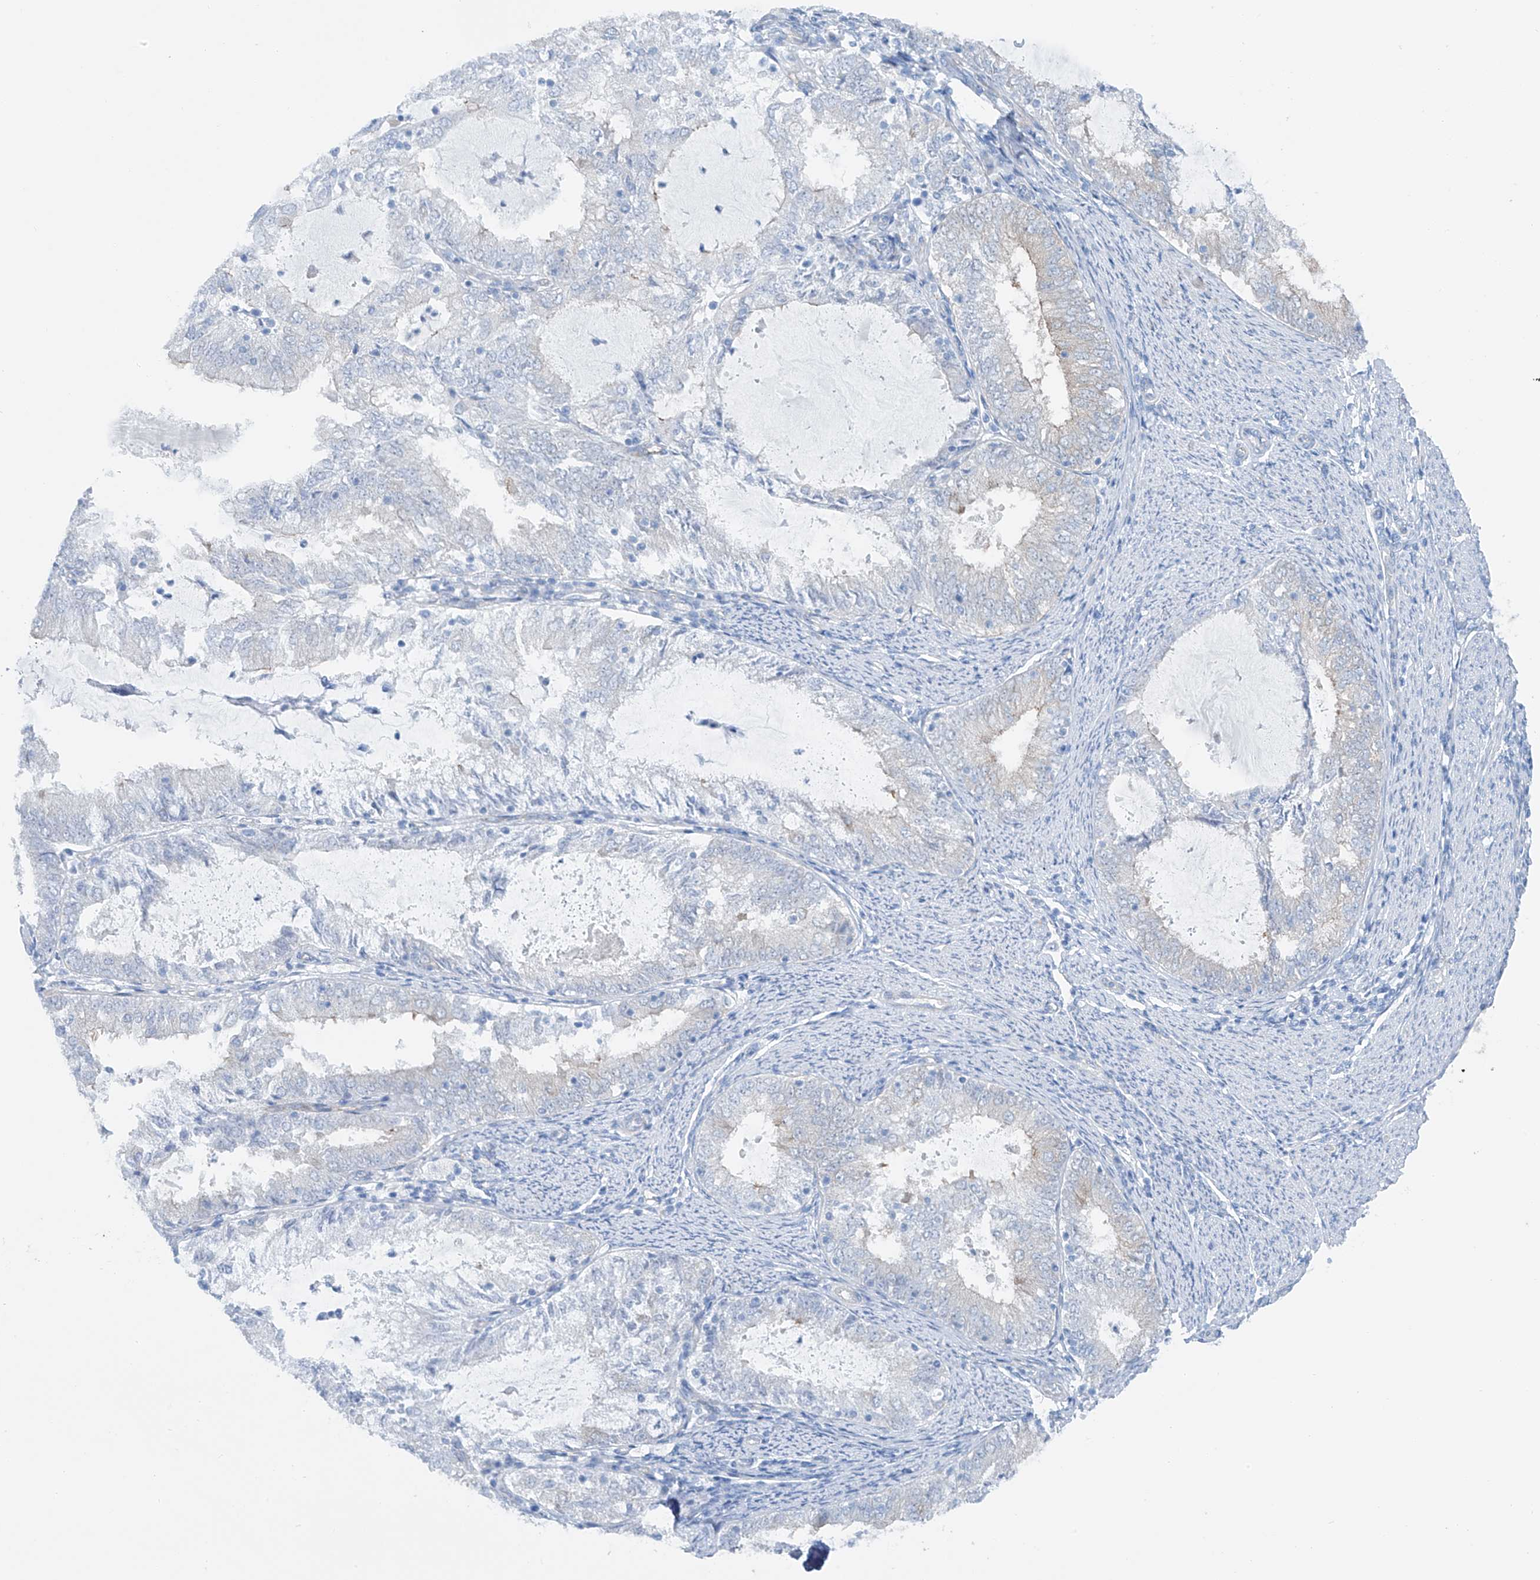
{"staining": {"intensity": "negative", "quantity": "none", "location": "none"}, "tissue": "endometrial cancer", "cell_type": "Tumor cells", "image_type": "cancer", "snomed": [{"axis": "morphology", "description": "Adenocarcinoma, NOS"}, {"axis": "topography", "description": "Endometrium"}], "caption": "Immunohistochemistry (IHC) histopathology image of neoplastic tissue: endometrial cancer stained with DAB shows no significant protein positivity in tumor cells.", "gene": "MAGI1", "patient": {"sex": "female", "age": 57}}